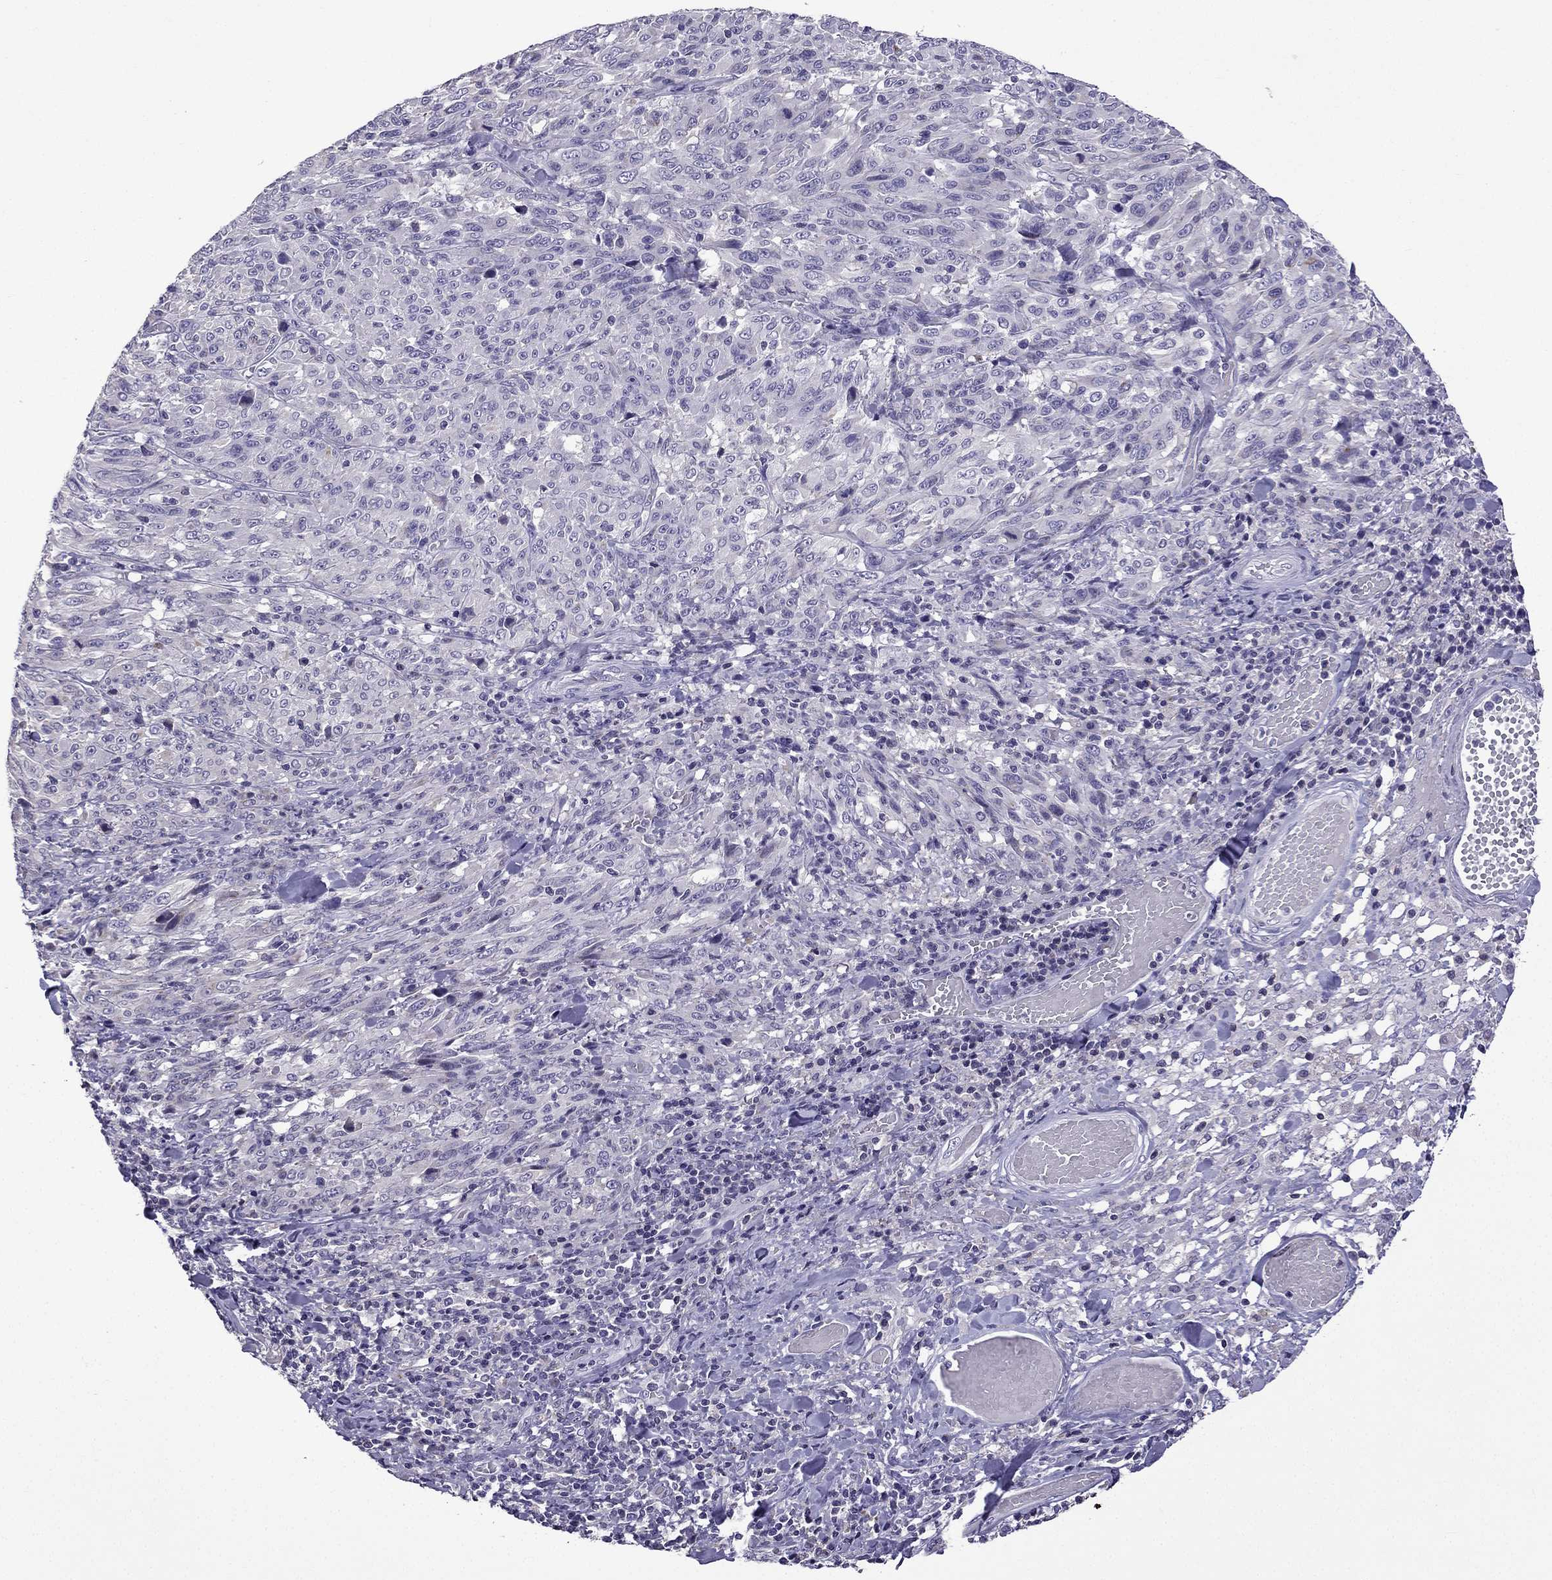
{"staining": {"intensity": "weak", "quantity": "<25%", "location": "cytoplasmic/membranous"}, "tissue": "melanoma", "cell_type": "Tumor cells", "image_type": "cancer", "snomed": [{"axis": "morphology", "description": "Malignant melanoma, NOS"}, {"axis": "topography", "description": "Skin"}], "caption": "Immunohistochemistry image of neoplastic tissue: melanoma stained with DAB reveals no significant protein positivity in tumor cells.", "gene": "TTN", "patient": {"sex": "female", "age": 91}}